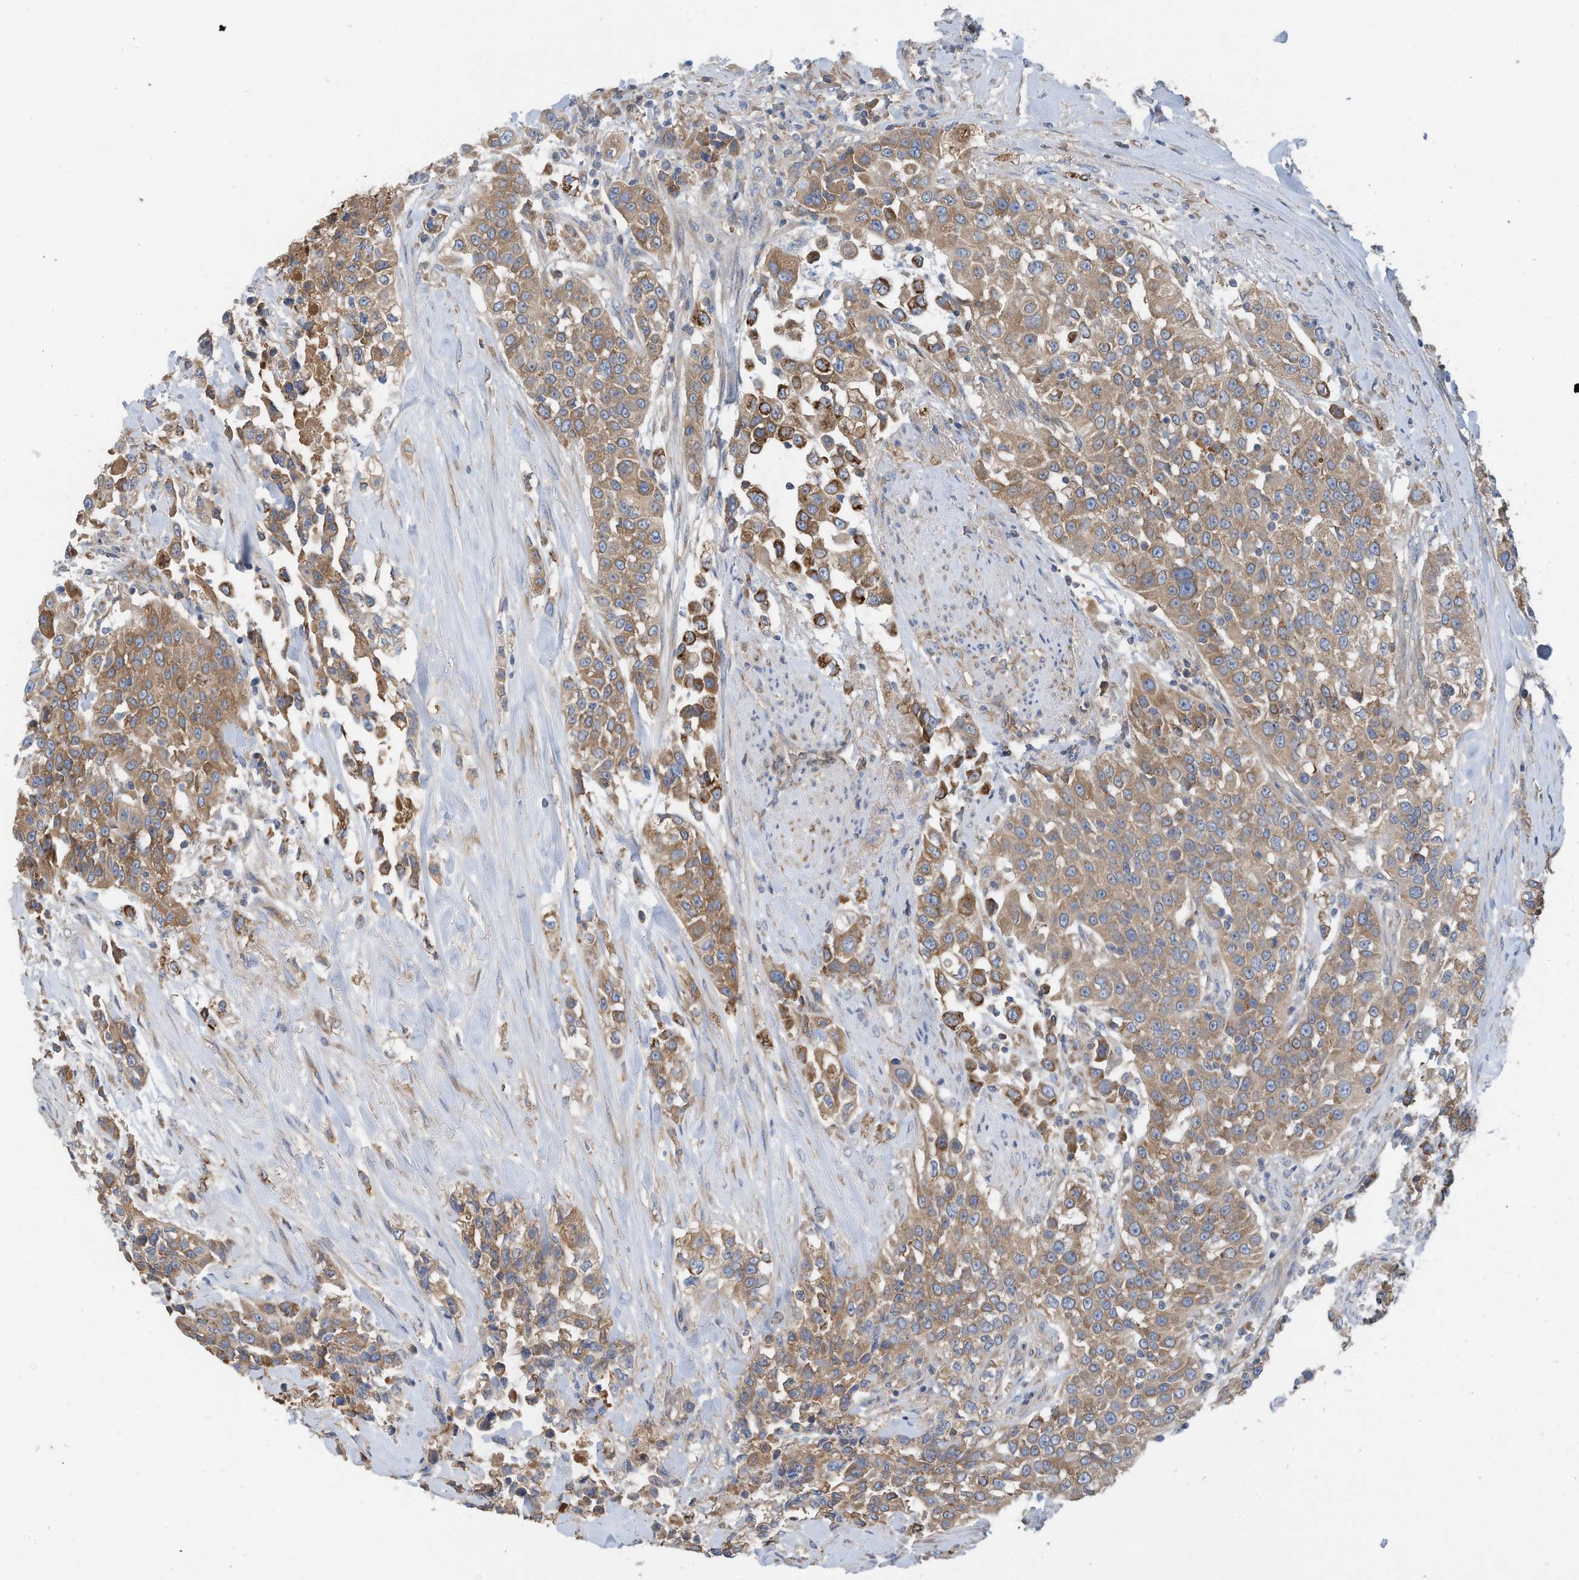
{"staining": {"intensity": "moderate", "quantity": ">75%", "location": "cytoplasmic/membranous"}, "tissue": "urothelial cancer", "cell_type": "Tumor cells", "image_type": "cancer", "snomed": [{"axis": "morphology", "description": "Urothelial carcinoma, High grade"}, {"axis": "topography", "description": "Urinary bladder"}], "caption": "IHC of urothelial cancer reveals medium levels of moderate cytoplasmic/membranous staining in approximately >75% of tumor cells.", "gene": "SLC5A11", "patient": {"sex": "female", "age": 80}}